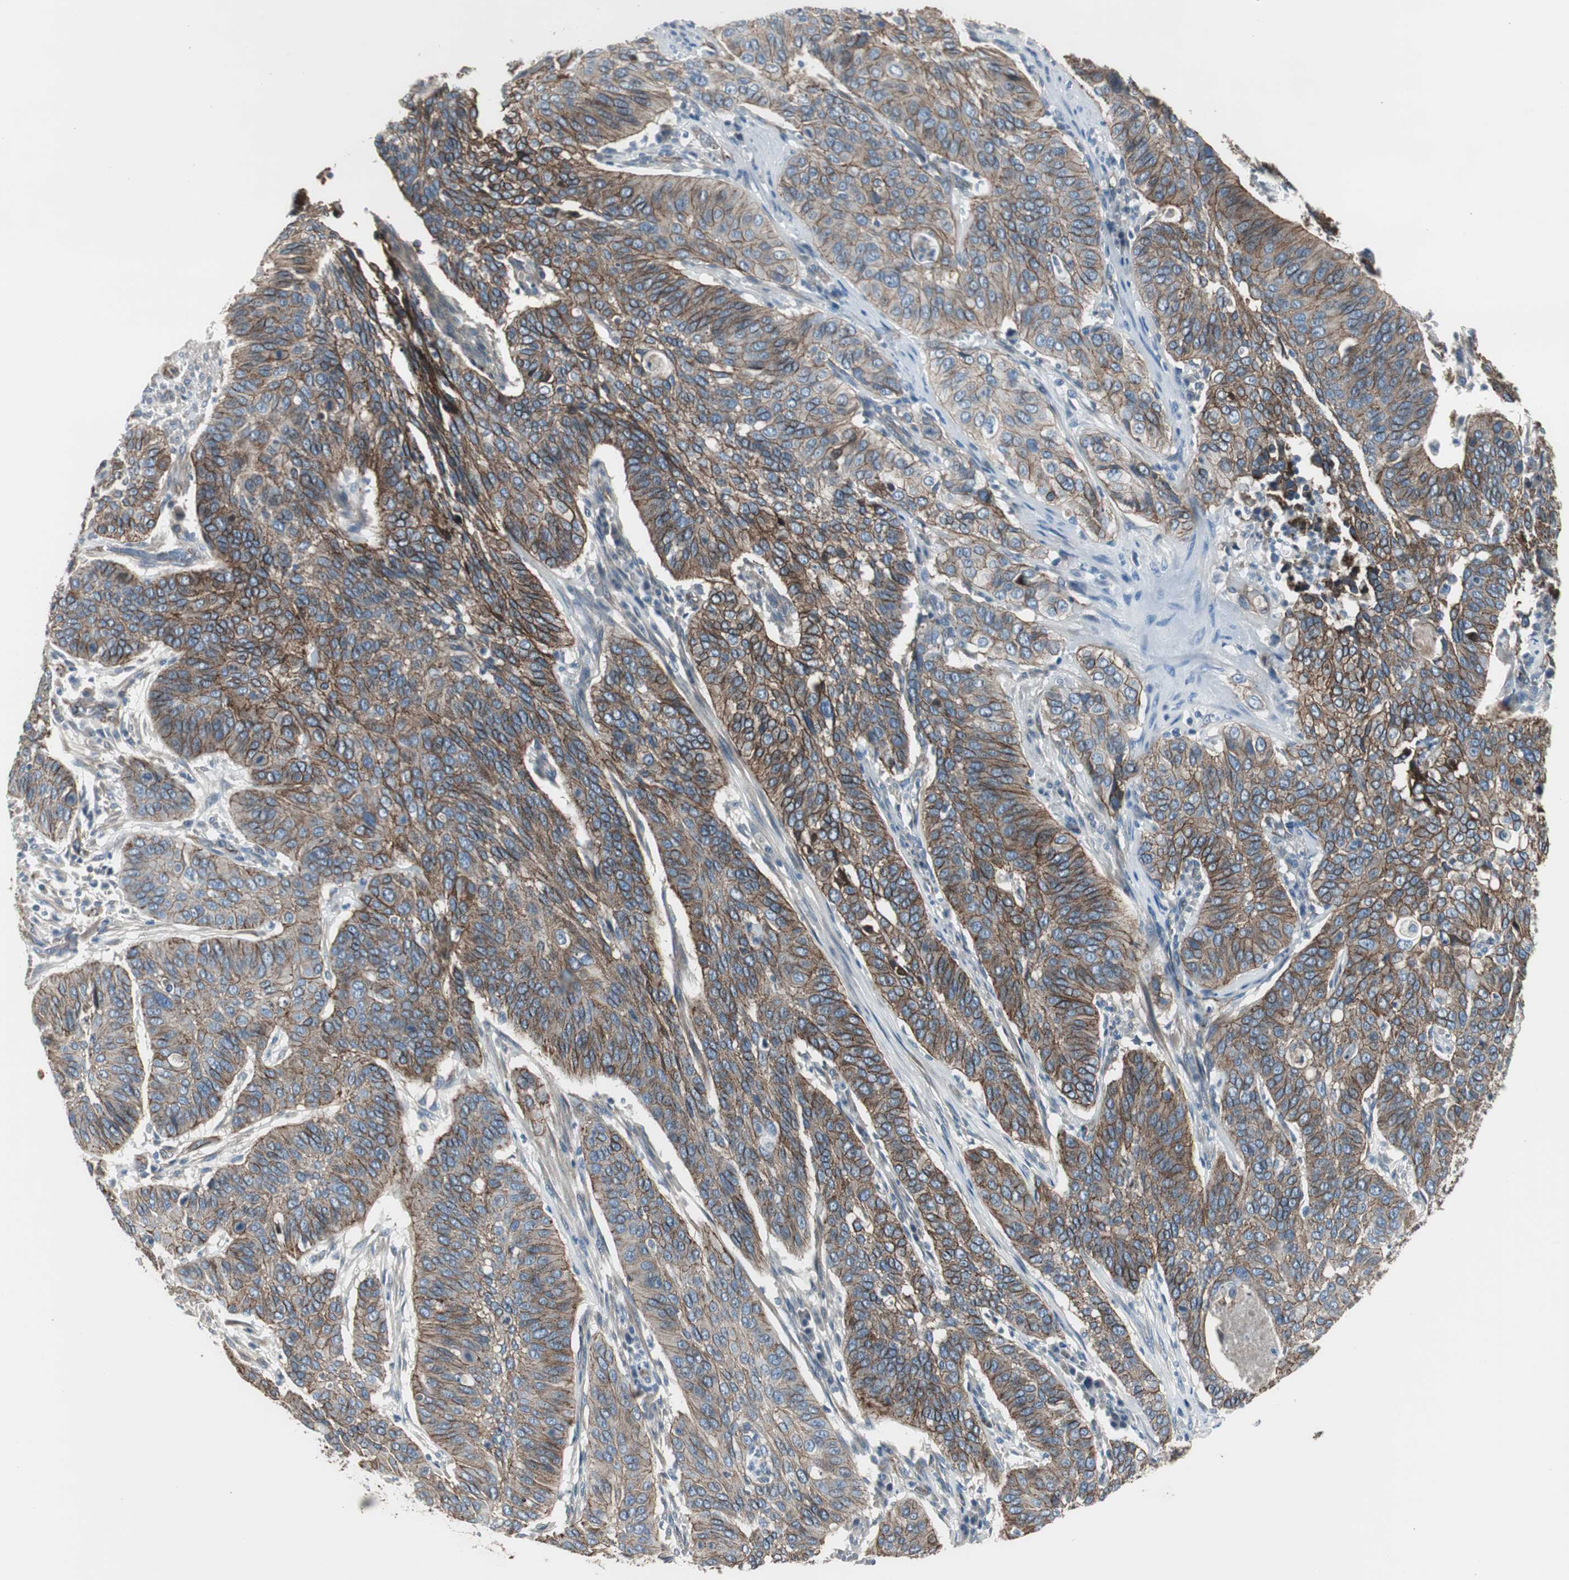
{"staining": {"intensity": "strong", "quantity": ">75%", "location": "cytoplasmic/membranous"}, "tissue": "cervical cancer", "cell_type": "Tumor cells", "image_type": "cancer", "snomed": [{"axis": "morphology", "description": "Squamous cell carcinoma, NOS"}, {"axis": "topography", "description": "Cervix"}], "caption": "Immunohistochemistry (IHC) staining of cervical squamous cell carcinoma, which reveals high levels of strong cytoplasmic/membranous staining in approximately >75% of tumor cells indicating strong cytoplasmic/membranous protein positivity. The staining was performed using DAB (brown) for protein detection and nuclei were counterstained in hematoxylin (blue).", "gene": "STXBP4", "patient": {"sex": "female", "age": 39}}